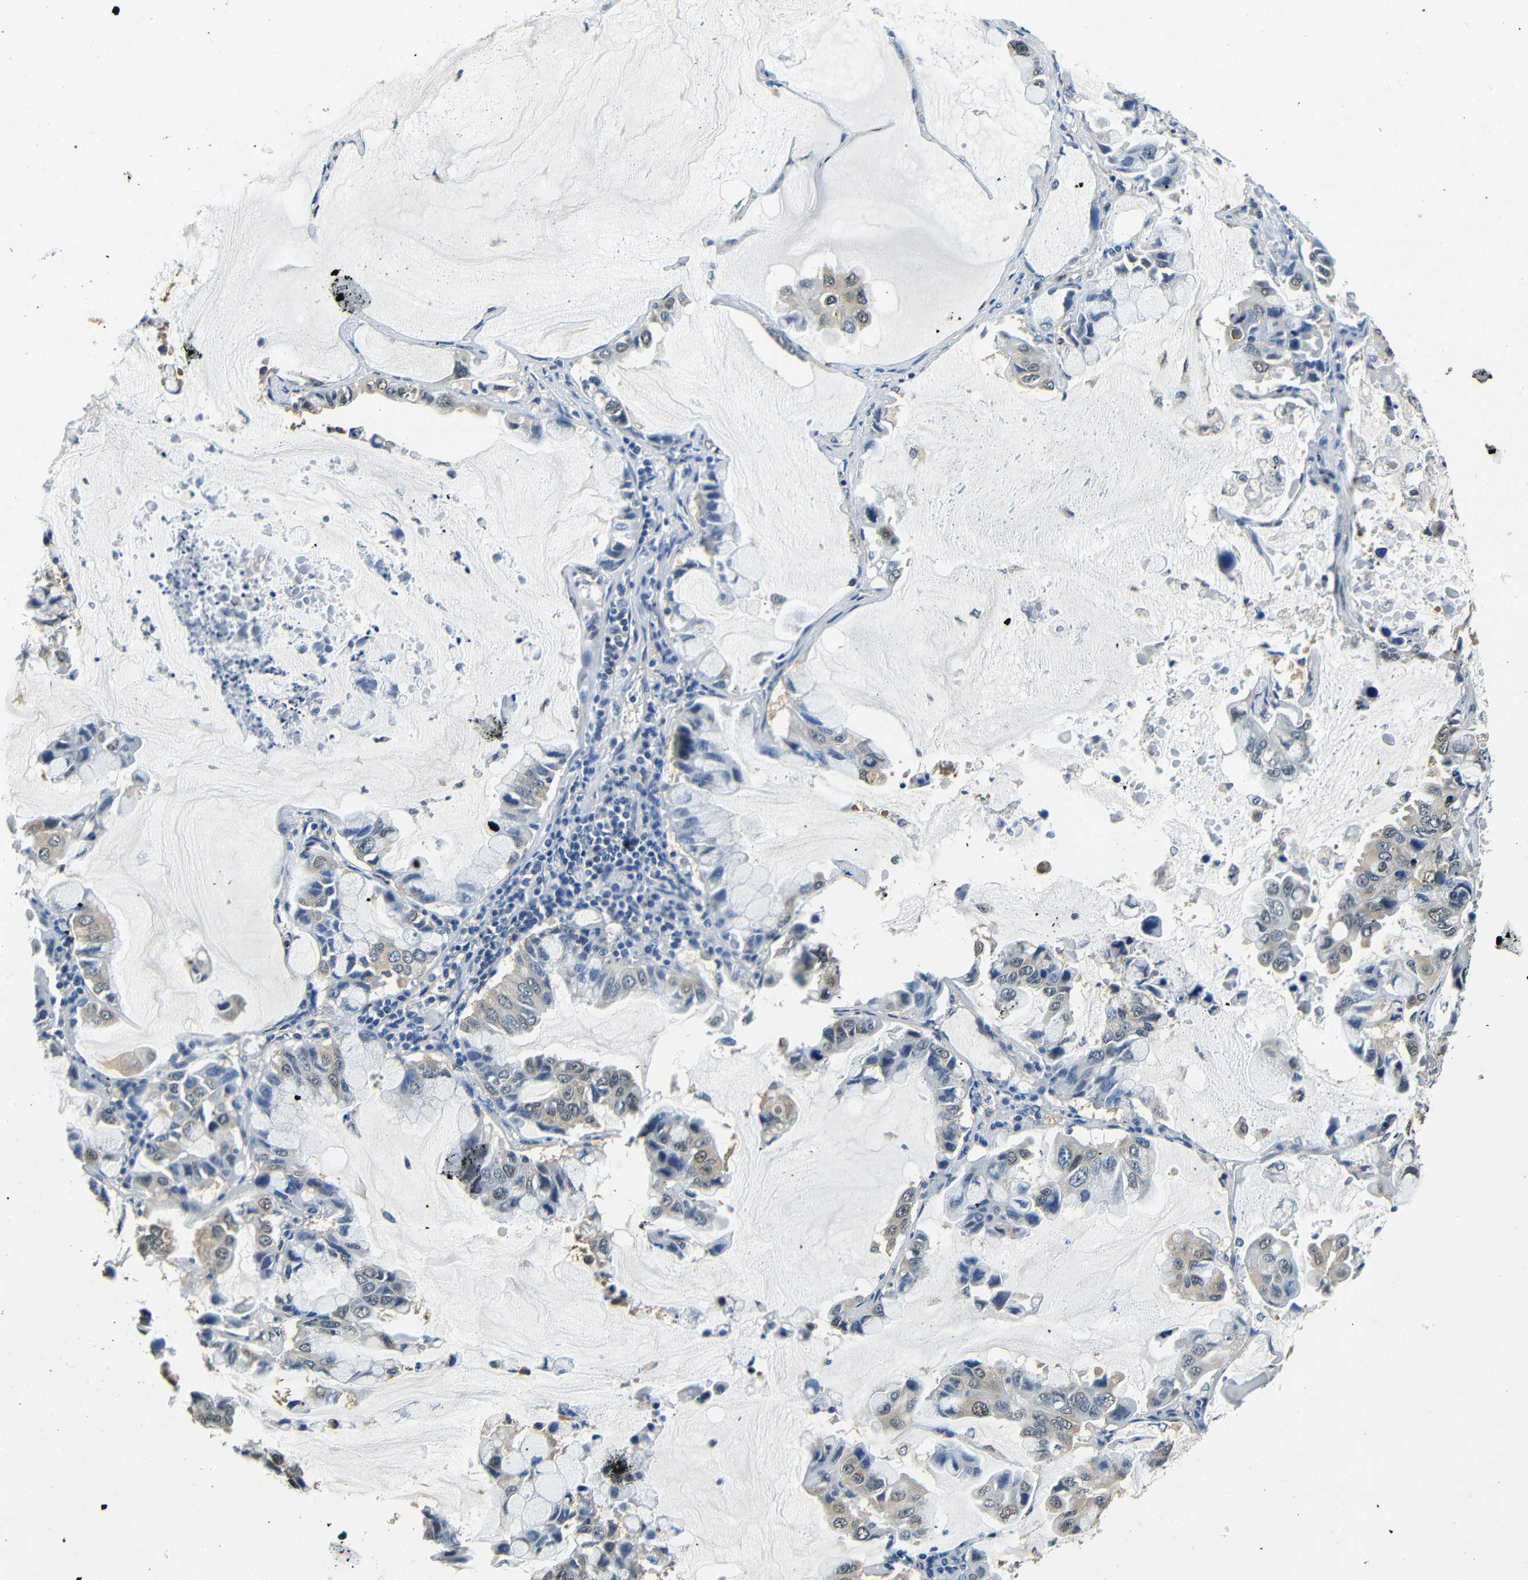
{"staining": {"intensity": "weak", "quantity": "25%-75%", "location": "cytoplasmic/membranous"}, "tissue": "lung cancer", "cell_type": "Tumor cells", "image_type": "cancer", "snomed": [{"axis": "morphology", "description": "Adenocarcinoma, NOS"}, {"axis": "topography", "description": "Lung"}], "caption": "High-power microscopy captured an immunohistochemistry photomicrograph of adenocarcinoma (lung), revealing weak cytoplasmic/membranous expression in about 25%-75% of tumor cells. (brown staining indicates protein expression, while blue staining denotes nuclei).", "gene": "ADAP1", "patient": {"sex": "male", "age": 64}}